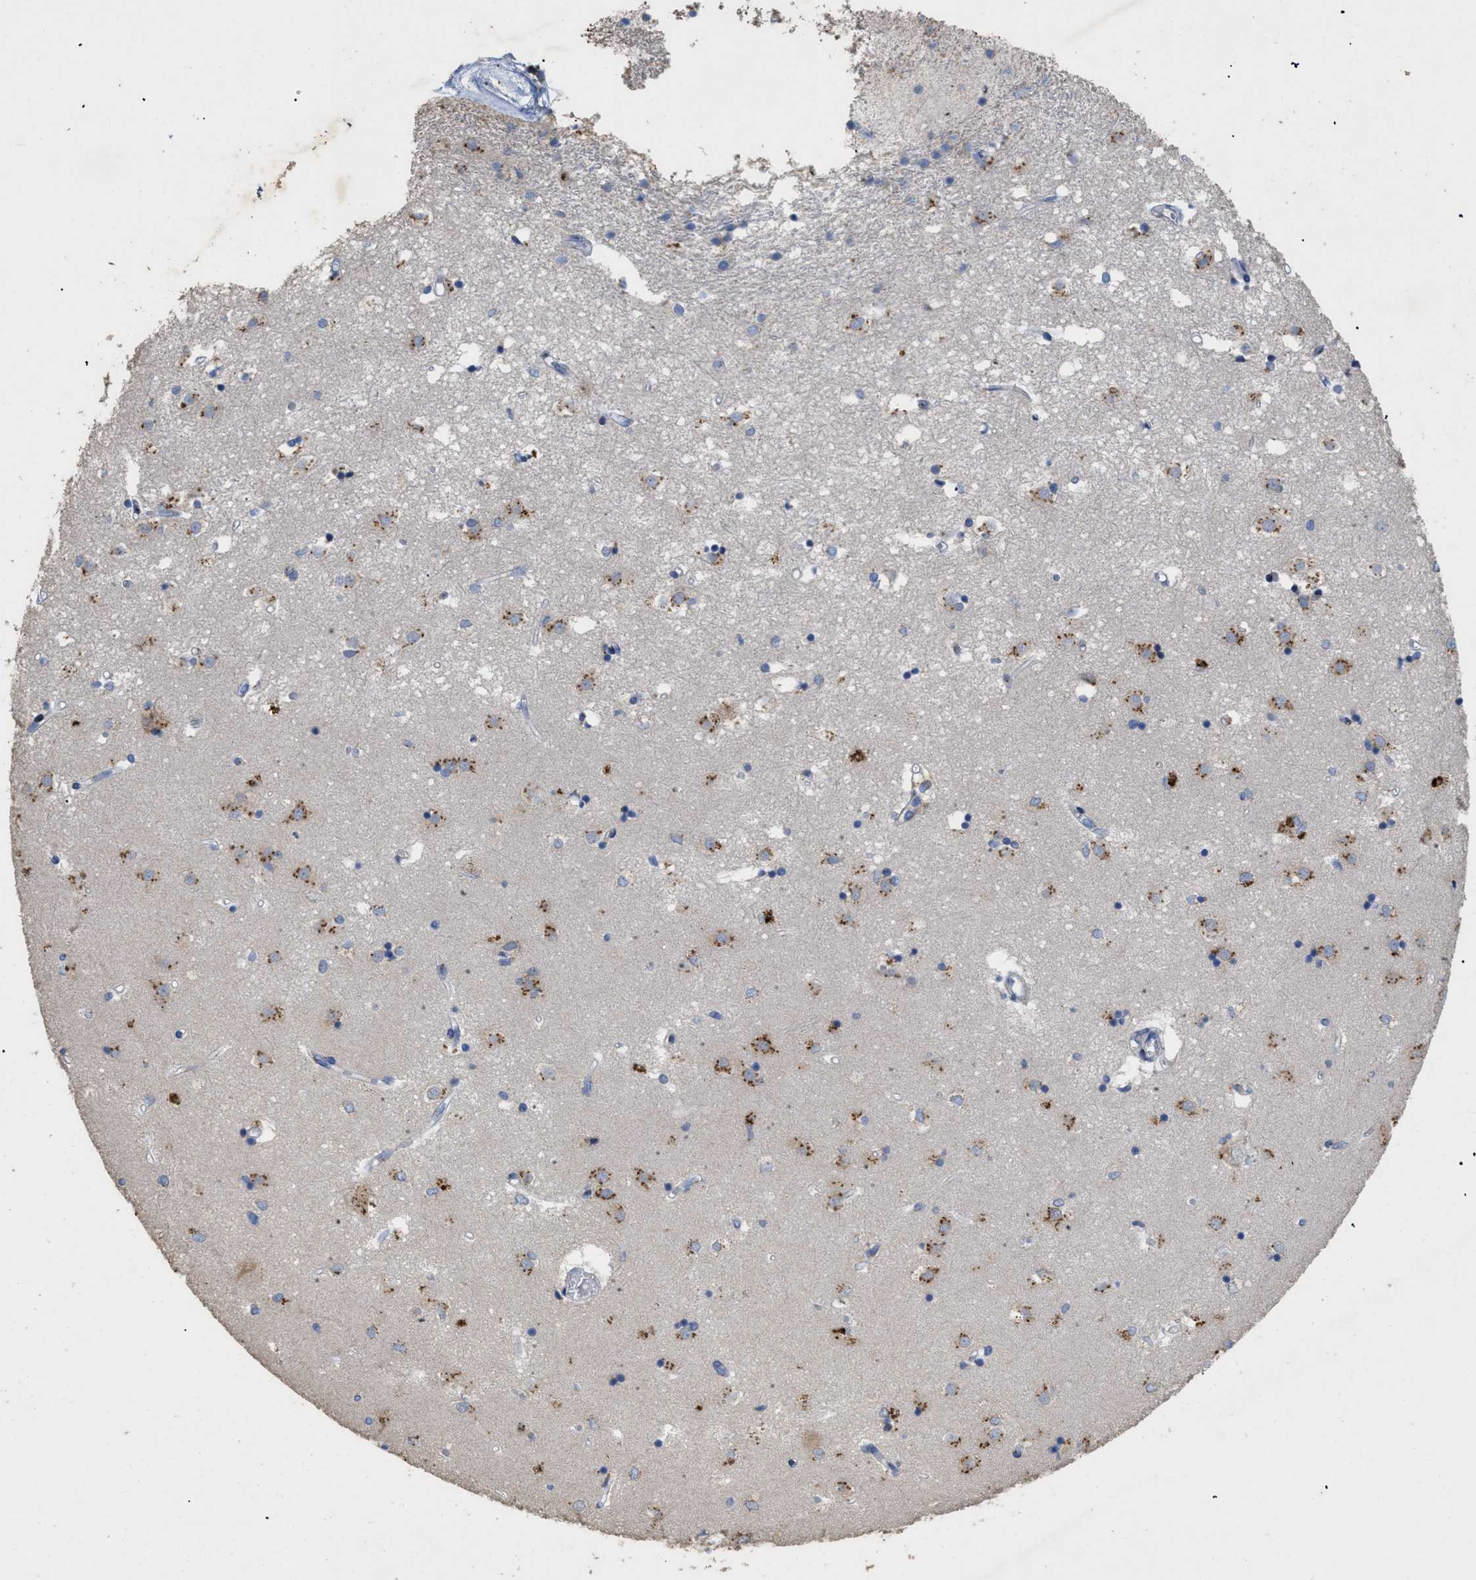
{"staining": {"intensity": "moderate", "quantity": "25%-75%", "location": "cytoplasmic/membranous"}, "tissue": "caudate", "cell_type": "Glial cells", "image_type": "normal", "snomed": [{"axis": "morphology", "description": "Normal tissue, NOS"}, {"axis": "topography", "description": "Lateral ventricle wall"}], "caption": "Caudate stained with immunohistochemistry (IHC) exhibits moderate cytoplasmic/membranous expression in approximately 25%-75% of glial cells.", "gene": "SLC50A1", "patient": {"sex": "male", "age": 45}}